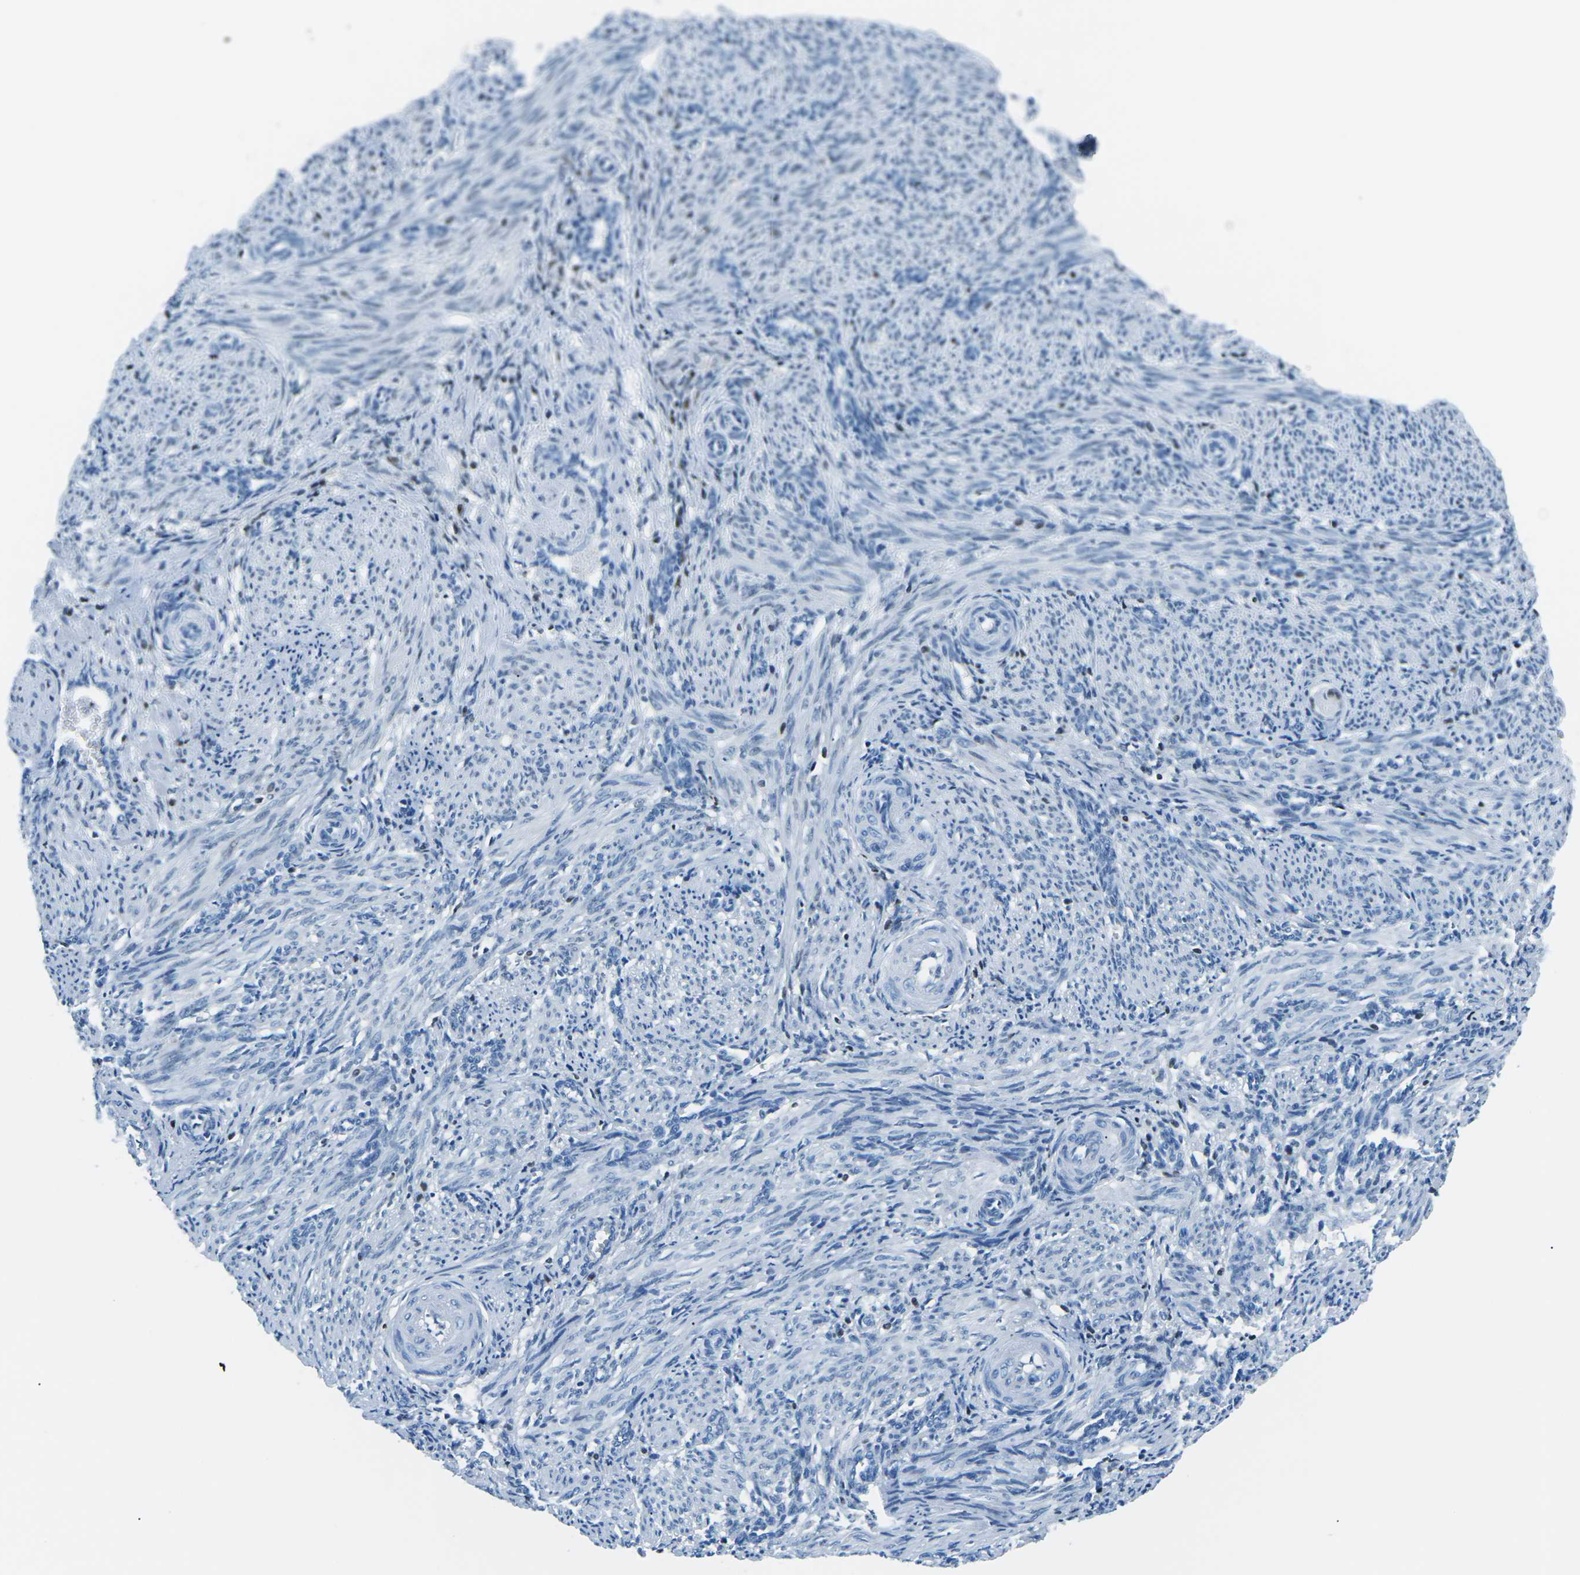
{"staining": {"intensity": "negative", "quantity": "none", "location": "none"}, "tissue": "smooth muscle", "cell_type": "Smooth muscle cells", "image_type": "normal", "snomed": [{"axis": "morphology", "description": "Normal tissue, NOS"}, {"axis": "topography", "description": "Smooth muscle"}, {"axis": "topography", "description": "Uterus"}], "caption": "This is an immunohistochemistry image of benign human smooth muscle. There is no positivity in smooth muscle cells.", "gene": "CELF2", "patient": {"sex": "female", "age": 39}}